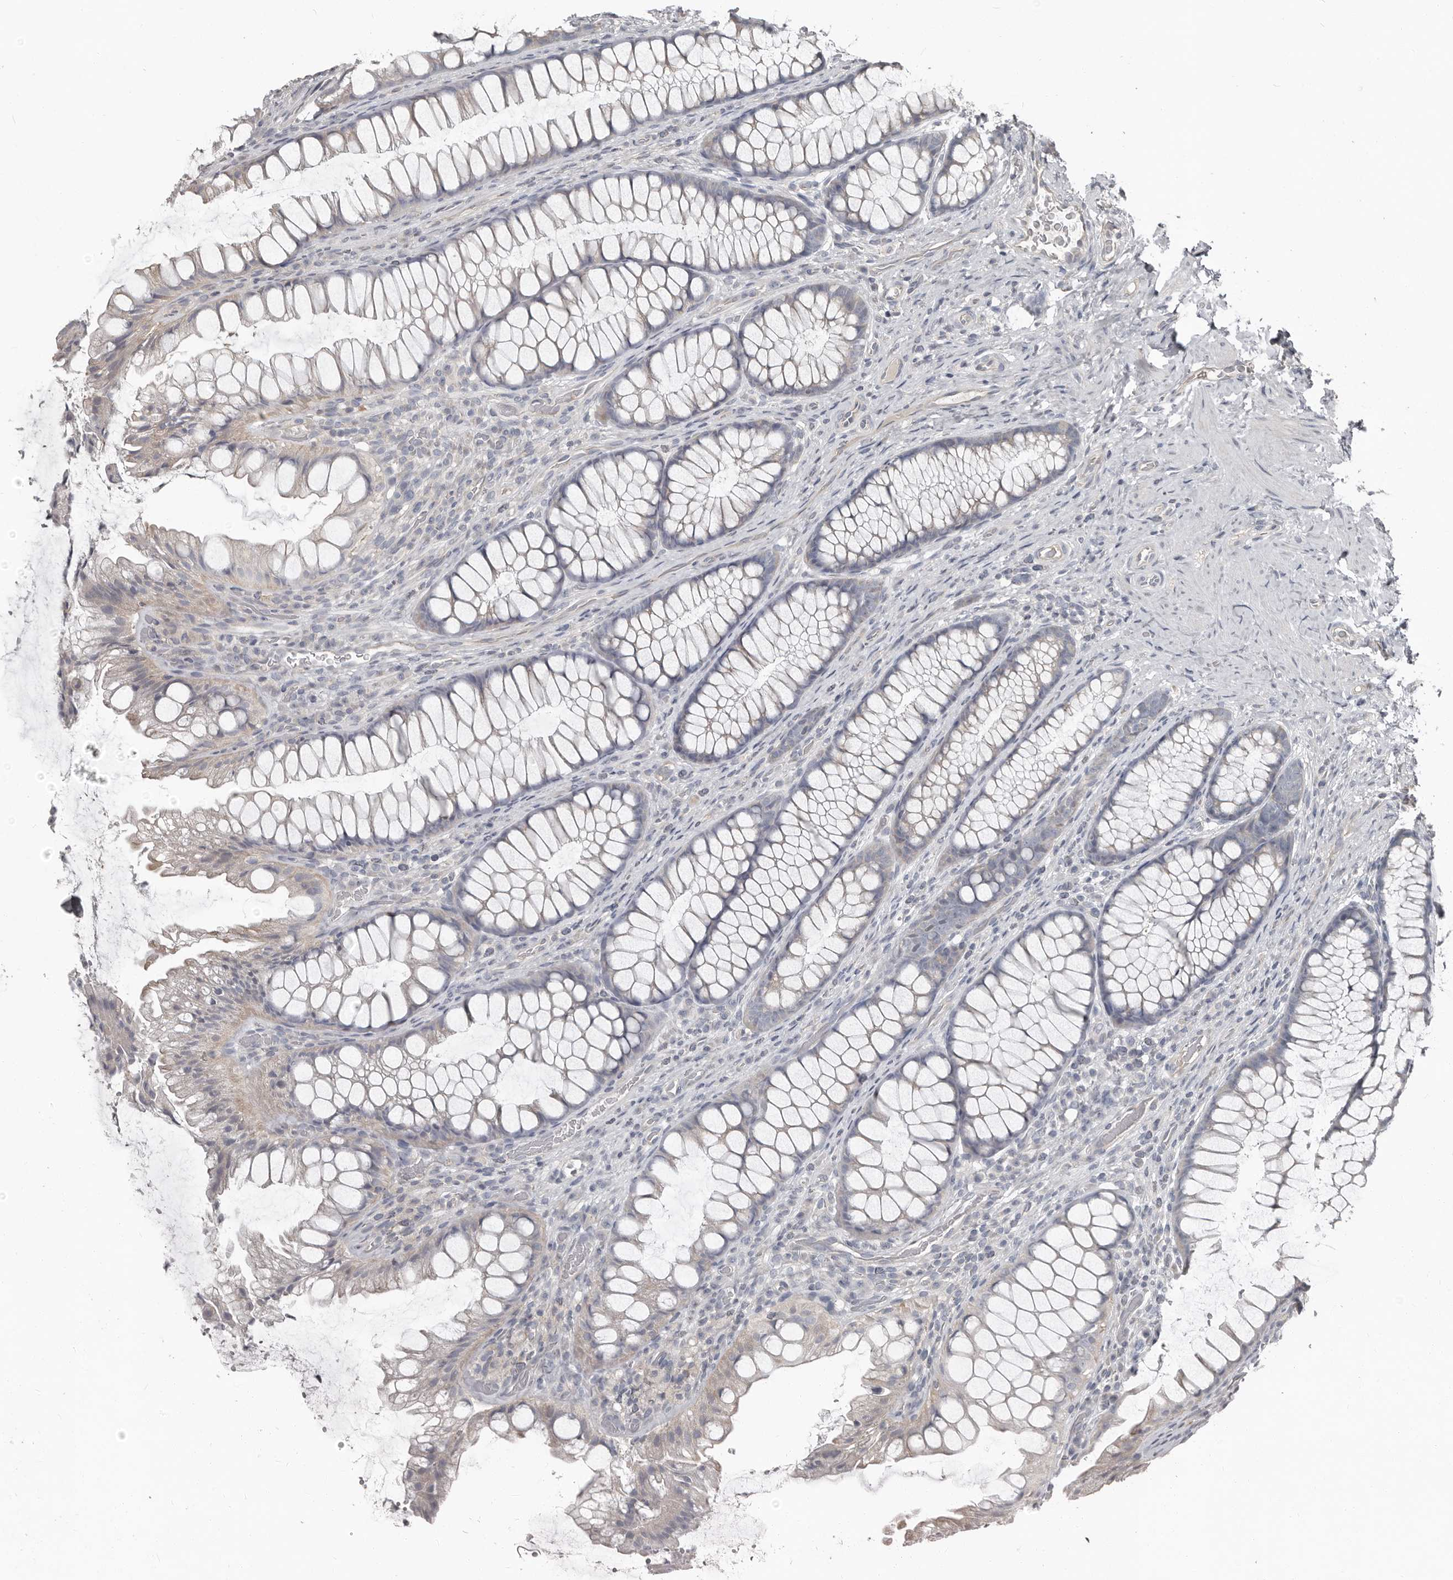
{"staining": {"intensity": "negative", "quantity": "none", "location": "none"}, "tissue": "colon", "cell_type": "Endothelial cells", "image_type": "normal", "snomed": [{"axis": "morphology", "description": "Normal tissue, NOS"}, {"axis": "topography", "description": "Colon"}], "caption": "Immunohistochemical staining of benign human colon reveals no significant expression in endothelial cells. The staining is performed using DAB (3,3'-diaminobenzidine) brown chromogen with nuclei counter-stained in using hematoxylin.", "gene": "CA6", "patient": {"sex": "female", "age": 62}}